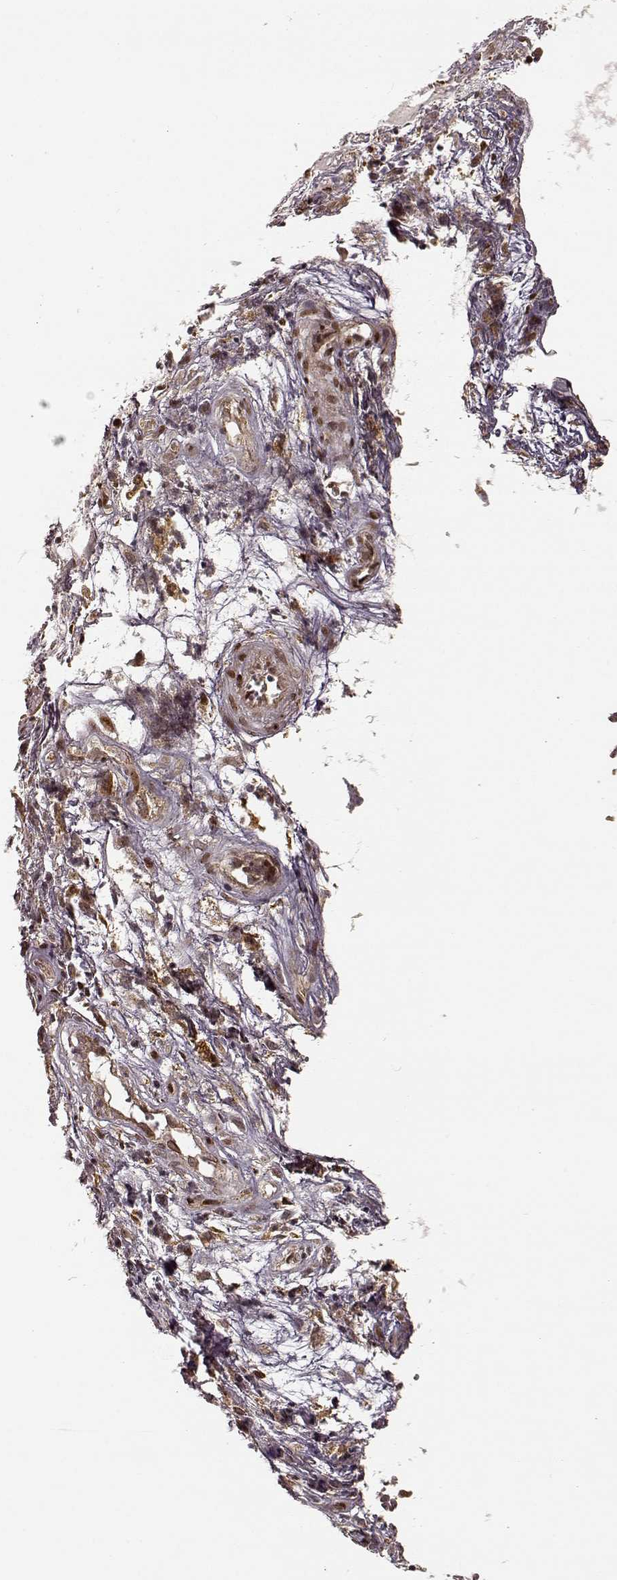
{"staining": {"intensity": "moderate", "quantity": "25%-75%", "location": "cytoplasmic/membranous"}, "tissue": "nasopharynx", "cell_type": "Respiratory epithelial cells", "image_type": "normal", "snomed": [{"axis": "morphology", "description": "Normal tissue, NOS"}, {"axis": "topography", "description": "Nasopharynx"}], "caption": "High-power microscopy captured an IHC histopathology image of unremarkable nasopharynx, revealing moderate cytoplasmic/membranous expression in approximately 25%-75% of respiratory epithelial cells.", "gene": "SLC12A9", "patient": {"sex": "male", "age": 31}}